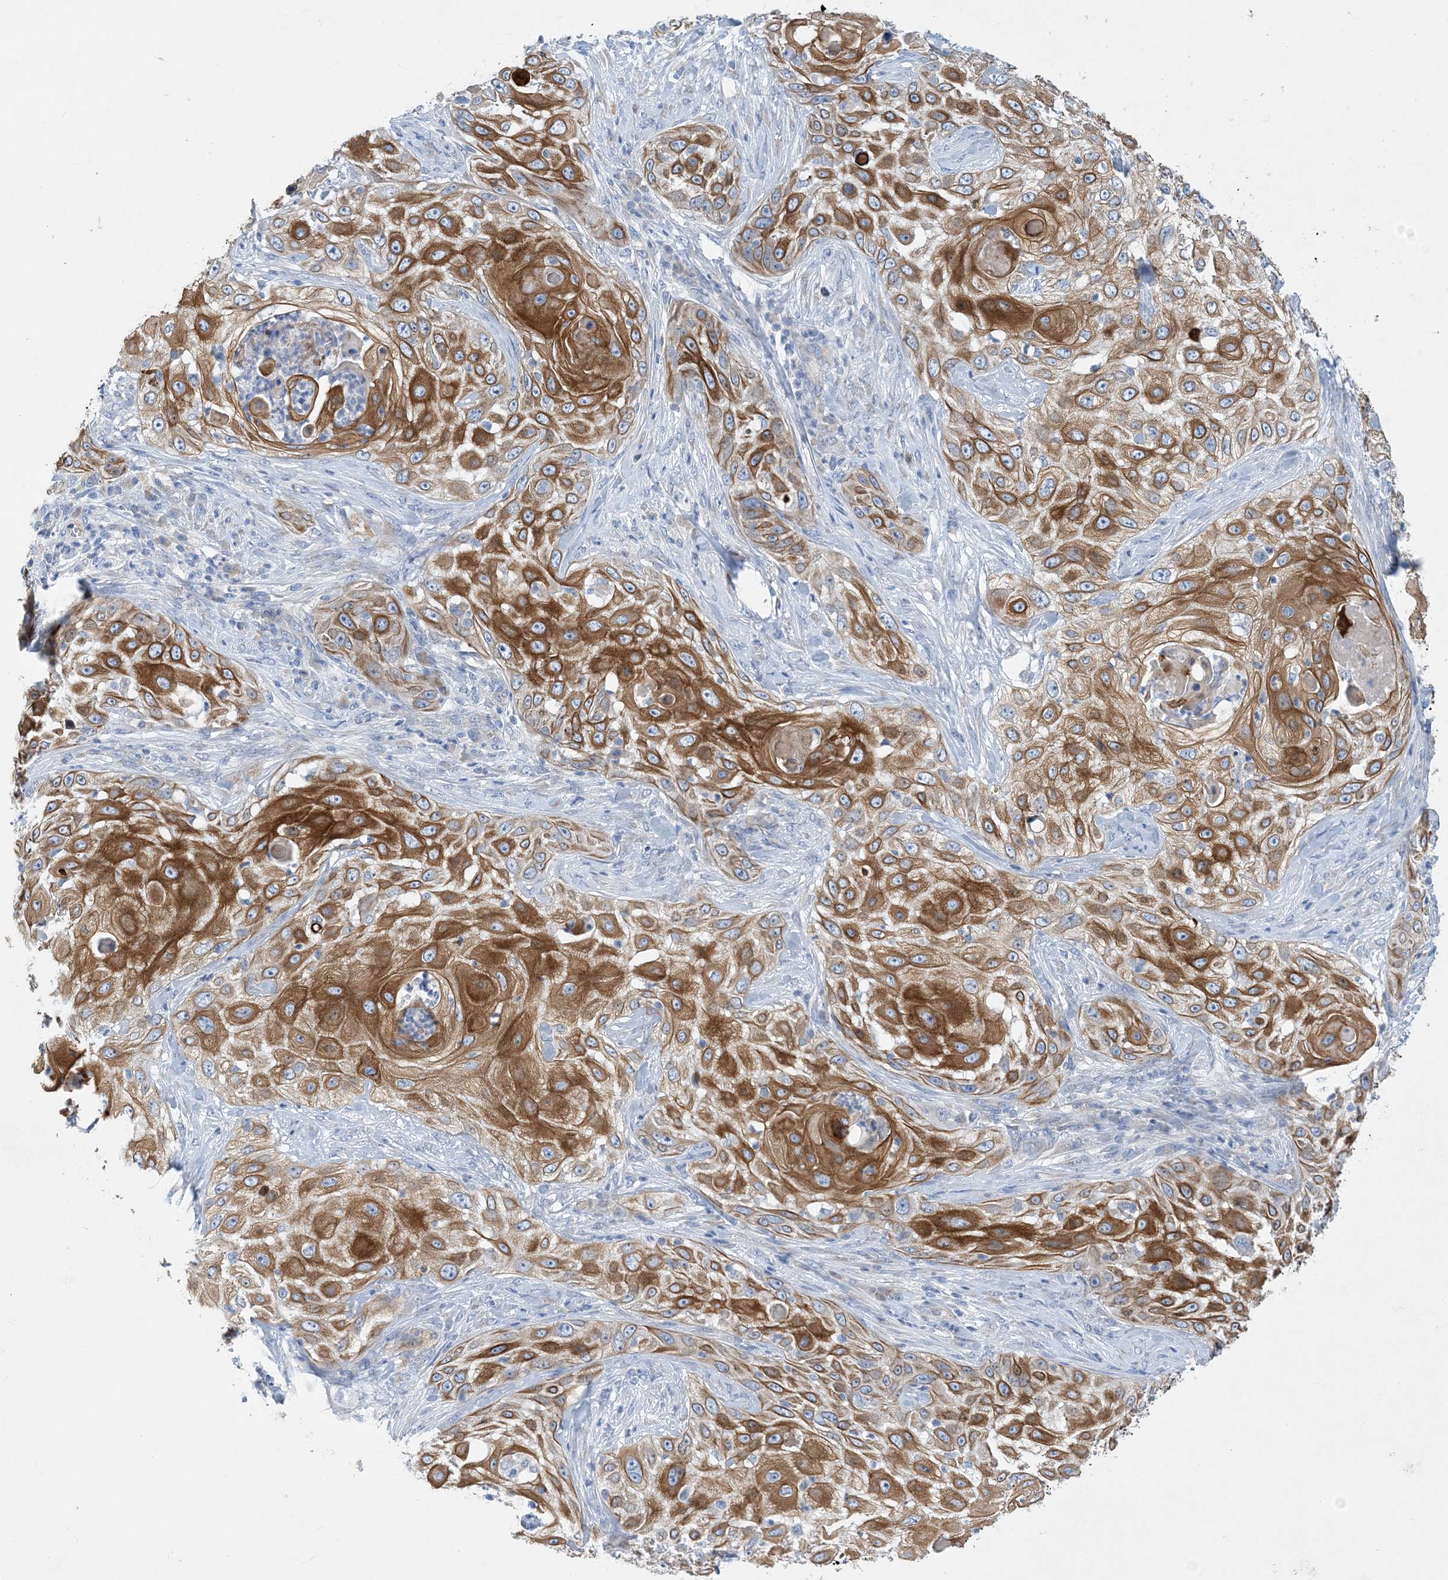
{"staining": {"intensity": "strong", "quantity": ">75%", "location": "cytoplasmic/membranous"}, "tissue": "skin cancer", "cell_type": "Tumor cells", "image_type": "cancer", "snomed": [{"axis": "morphology", "description": "Squamous cell carcinoma, NOS"}, {"axis": "topography", "description": "Skin"}], "caption": "The immunohistochemical stain labels strong cytoplasmic/membranous positivity in tumor cells of skin cancer (squamous cell carcinoma) tissue.", "gene": "ZCCHC18", "patient": {"sex": "female", "age": 44}}